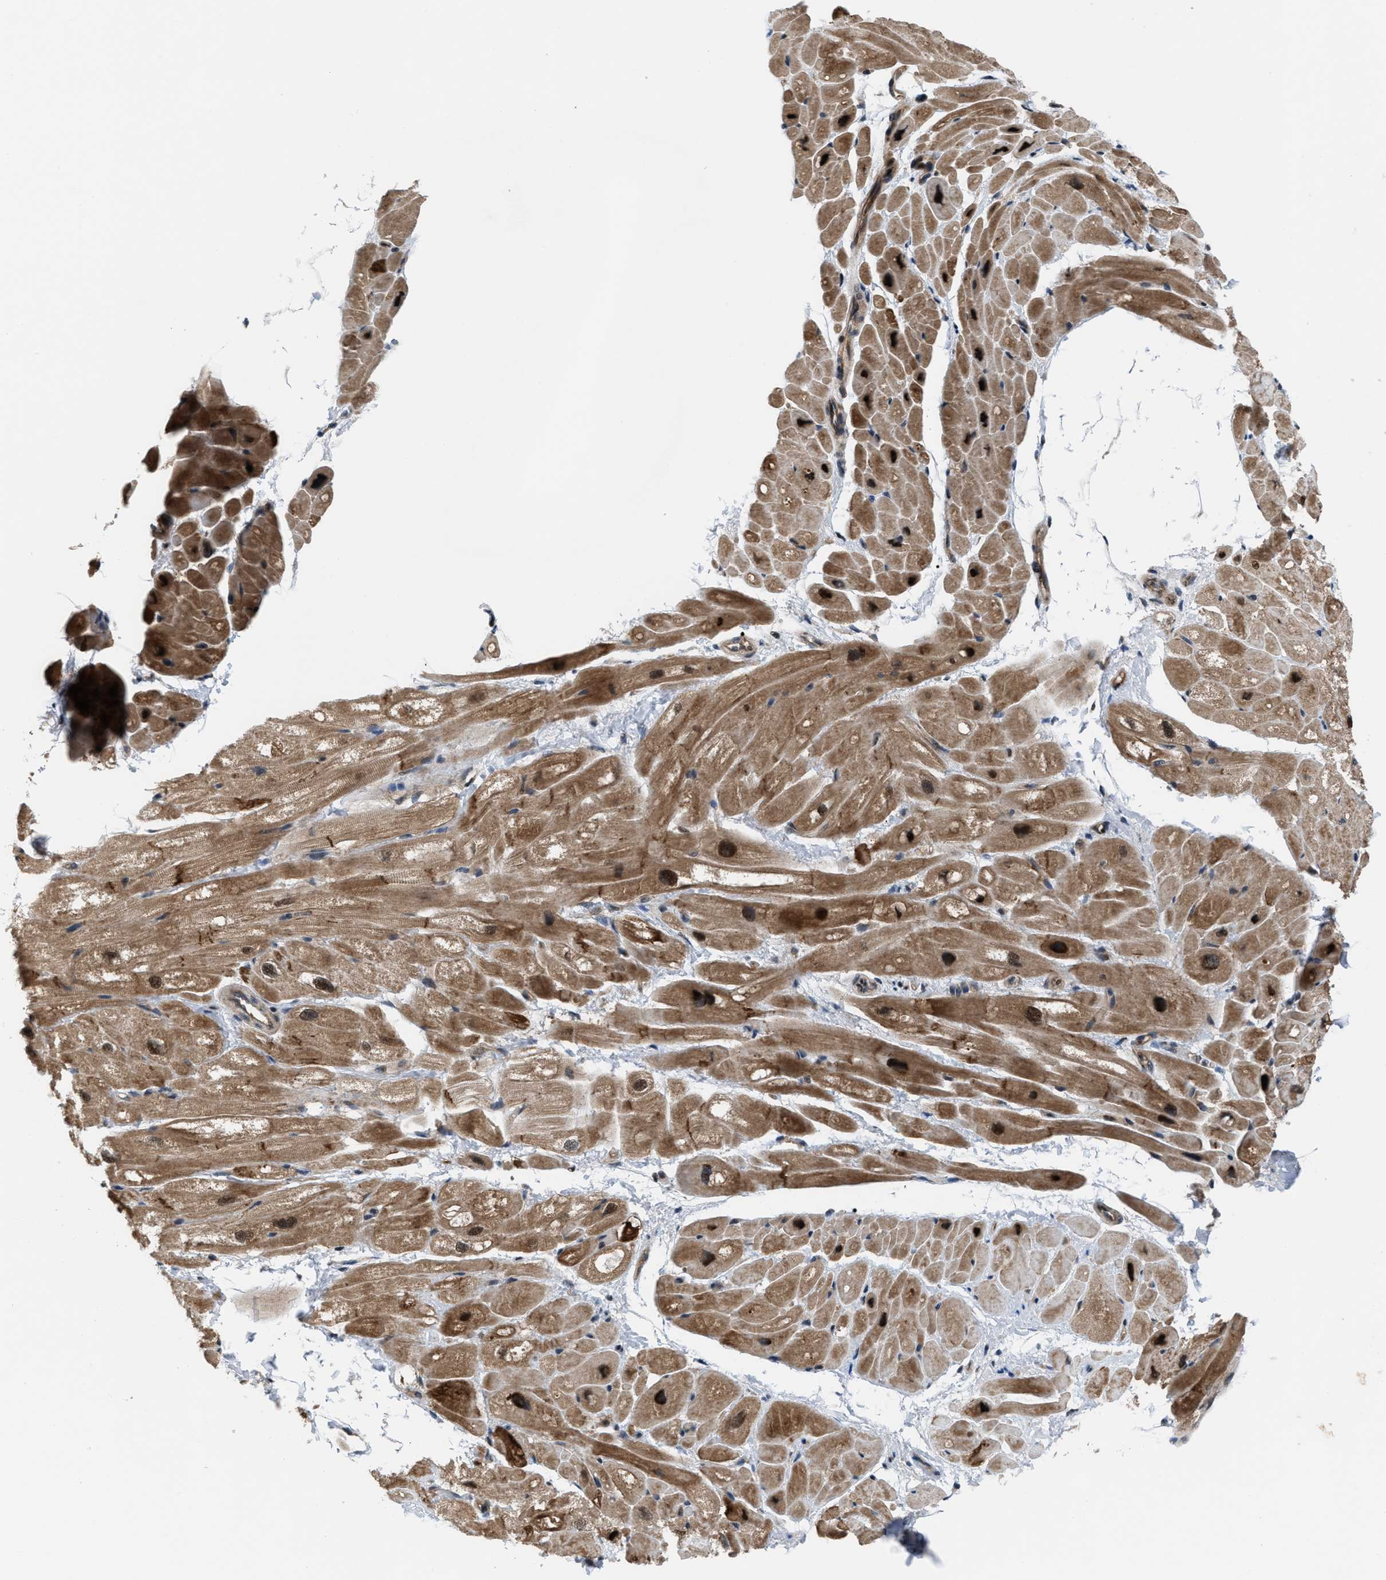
{"staining": {"intensity": "strong", "quantity": "25%-75%", "location": "cytoplasmic/membranous,nuclear"}, "tissue": "heart muscle", "cell_type": "Cardiomyocytes", "image_type": "normal", "snomed": [{"axis": "morphology", "description": "Normal tissue, NOS"}, {"axis": "topography", "description": "Heart"}], "caption": "About 25%-75% of cardiomyocytes in normal heart muscle display strong cytoplasmic/membranous,nuclear protein positivity as visualized by brown immunohistochemical staining.", "gene": "RFFL", "patient": {"sex": "male", "age": 49}}